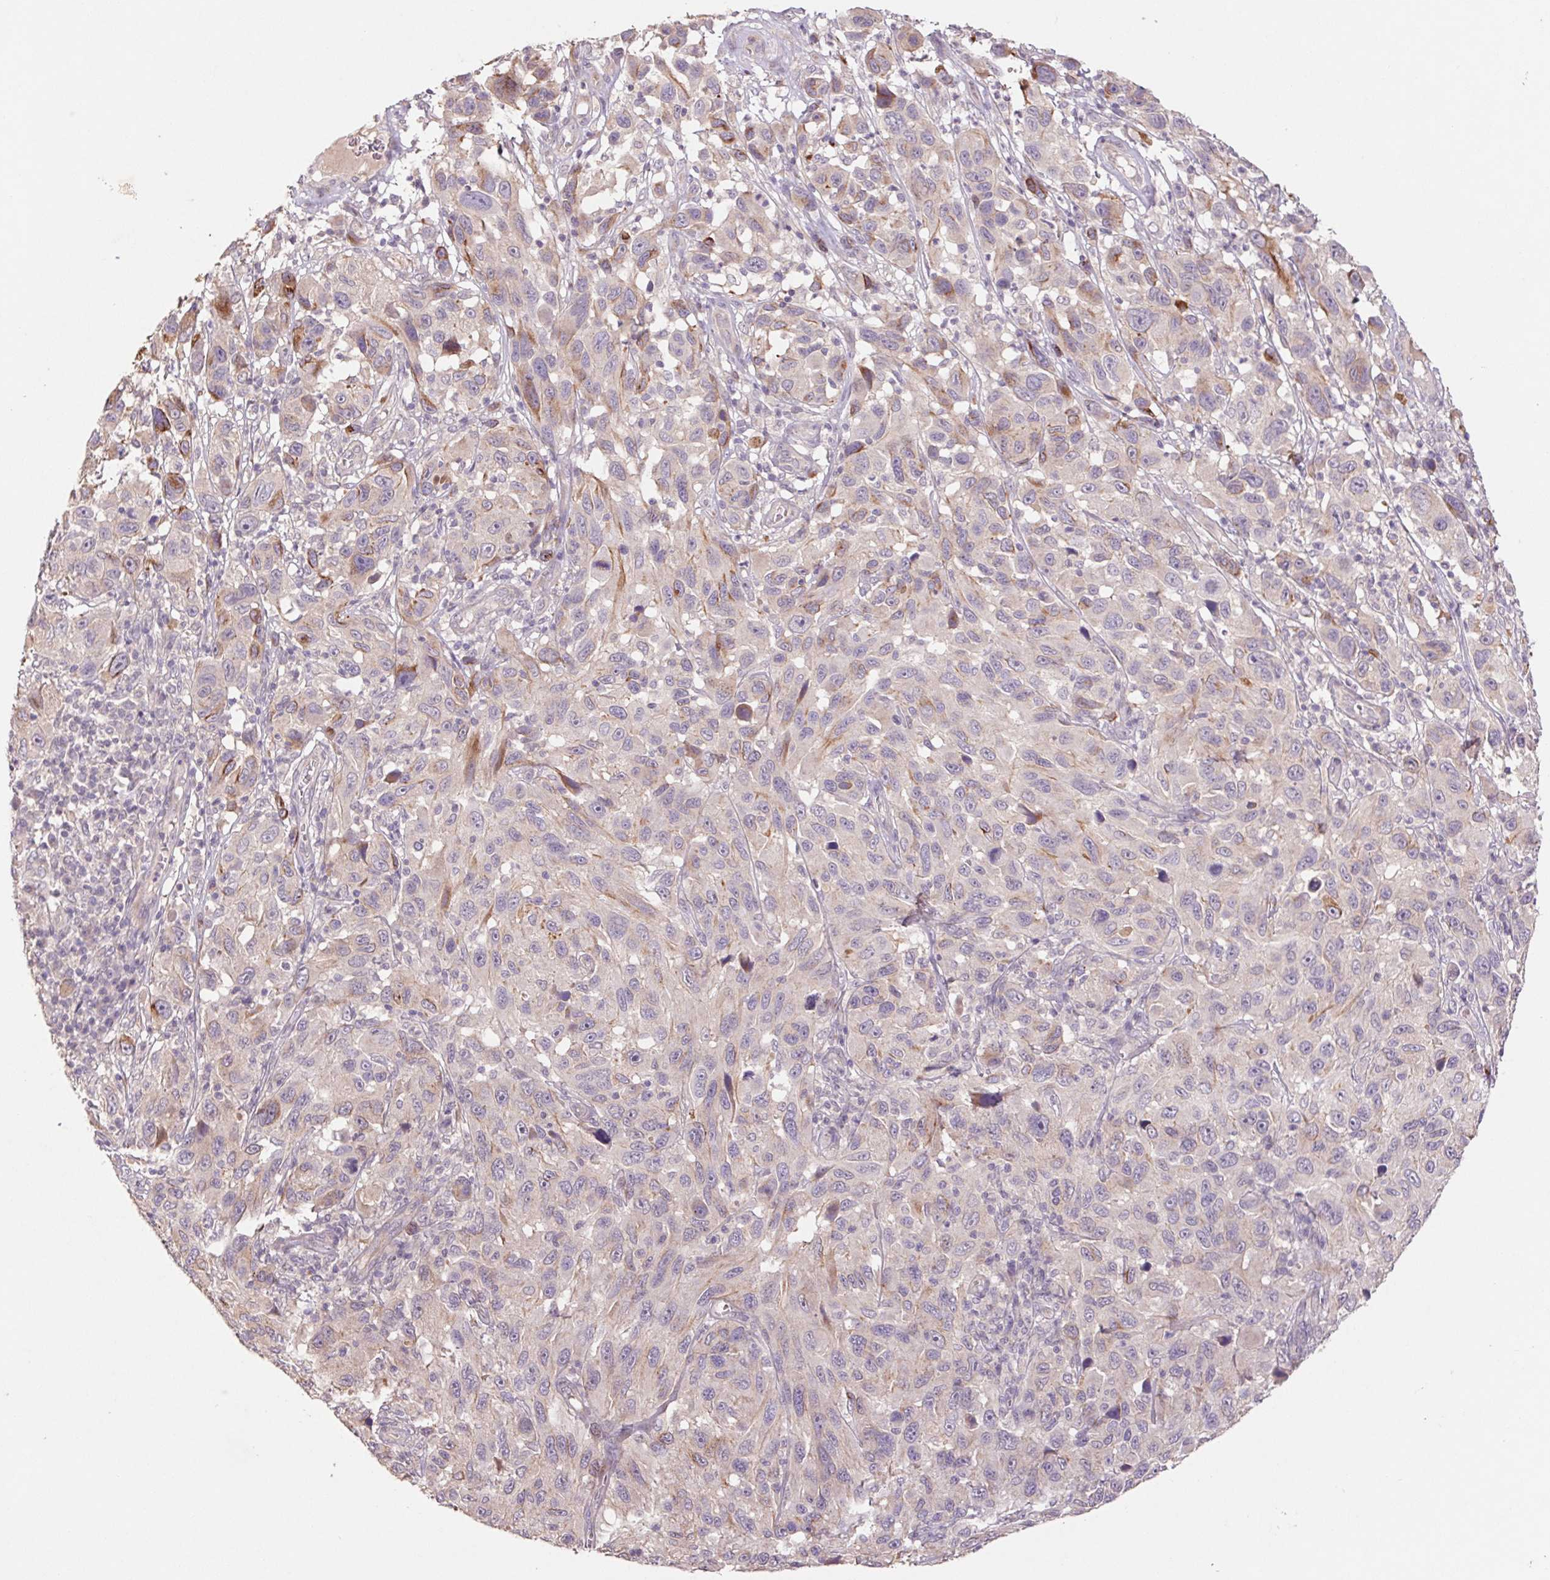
{"staining": {"intensity": "moderate", "quantity": "<25%", "location": "cytoplasmic/membranous"}, "tissue": "melanoma", "cell_type": "Tumor cells", "image_type": "cancer", "snomed": [{"axis": "morphology", "description": "Malignant melanoma, NOS"}, {"axis": "topography", "description": "Skin"}], "caption": "A low amount of moderate cytoplasmic/membranous staining is present in approximately <25% of tumor cells in malignant melanoma tissue.", "gene": "GRM2", "patient": {"sex": "male", "age": 53}}